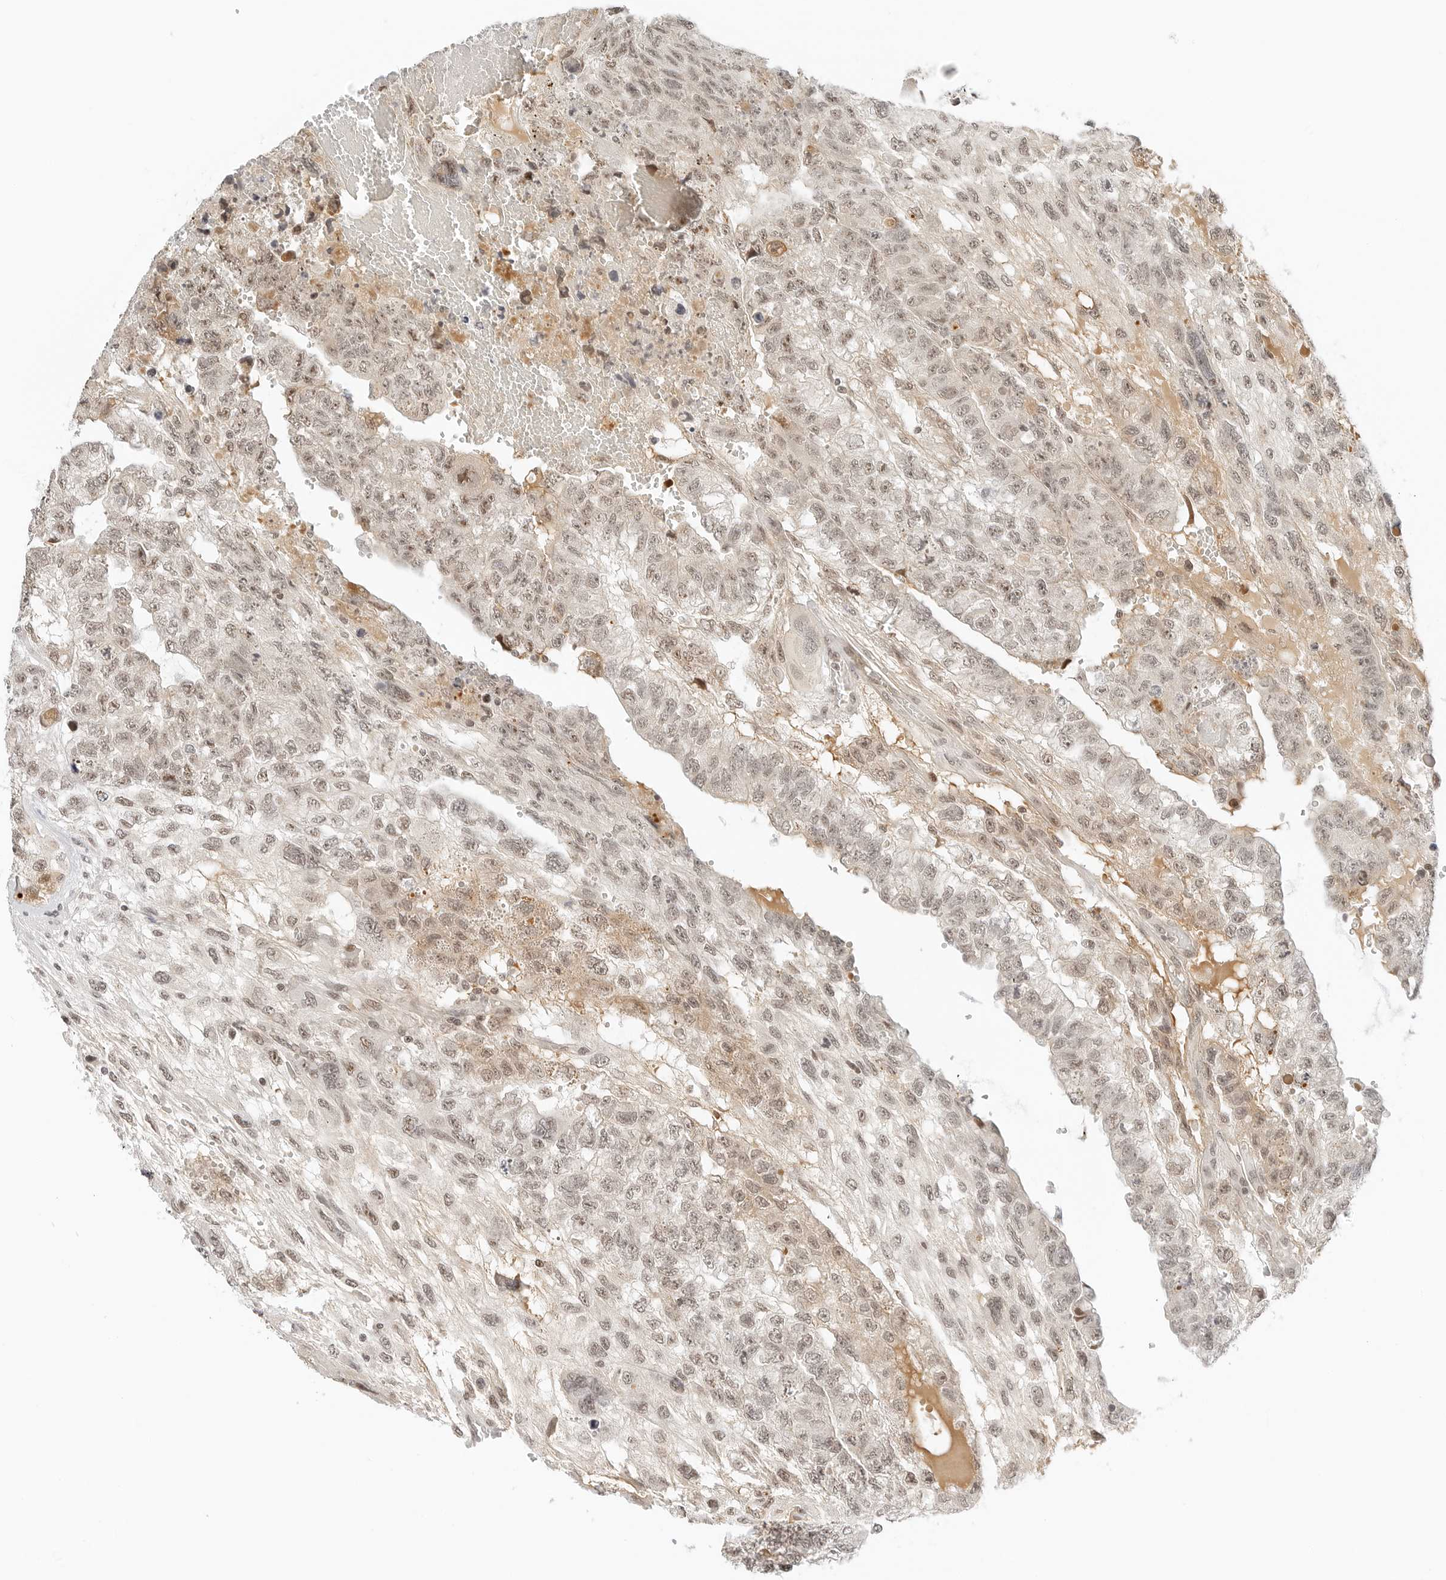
{"staining": {"intensity": "weak", "quantity": "25%-75%", "location": "nuclear"}, "tissue": "testis cancer", "cell_type": "Tumor cells", "image_type": "cancer", "snomed": [{"axis": "morphology", "description": "Carcinoma, Embryonal, NOS"}, {"axis": "topography", "description": "Testis"}], "caption": "Embryonal carcinoma (testis) stained with immunohistochemistry demonstrates weak nuclear positivity in about 25%-75% of tumor cells.", "gene": "NEO1", "patient": {"sex": "male", "age": 36}}